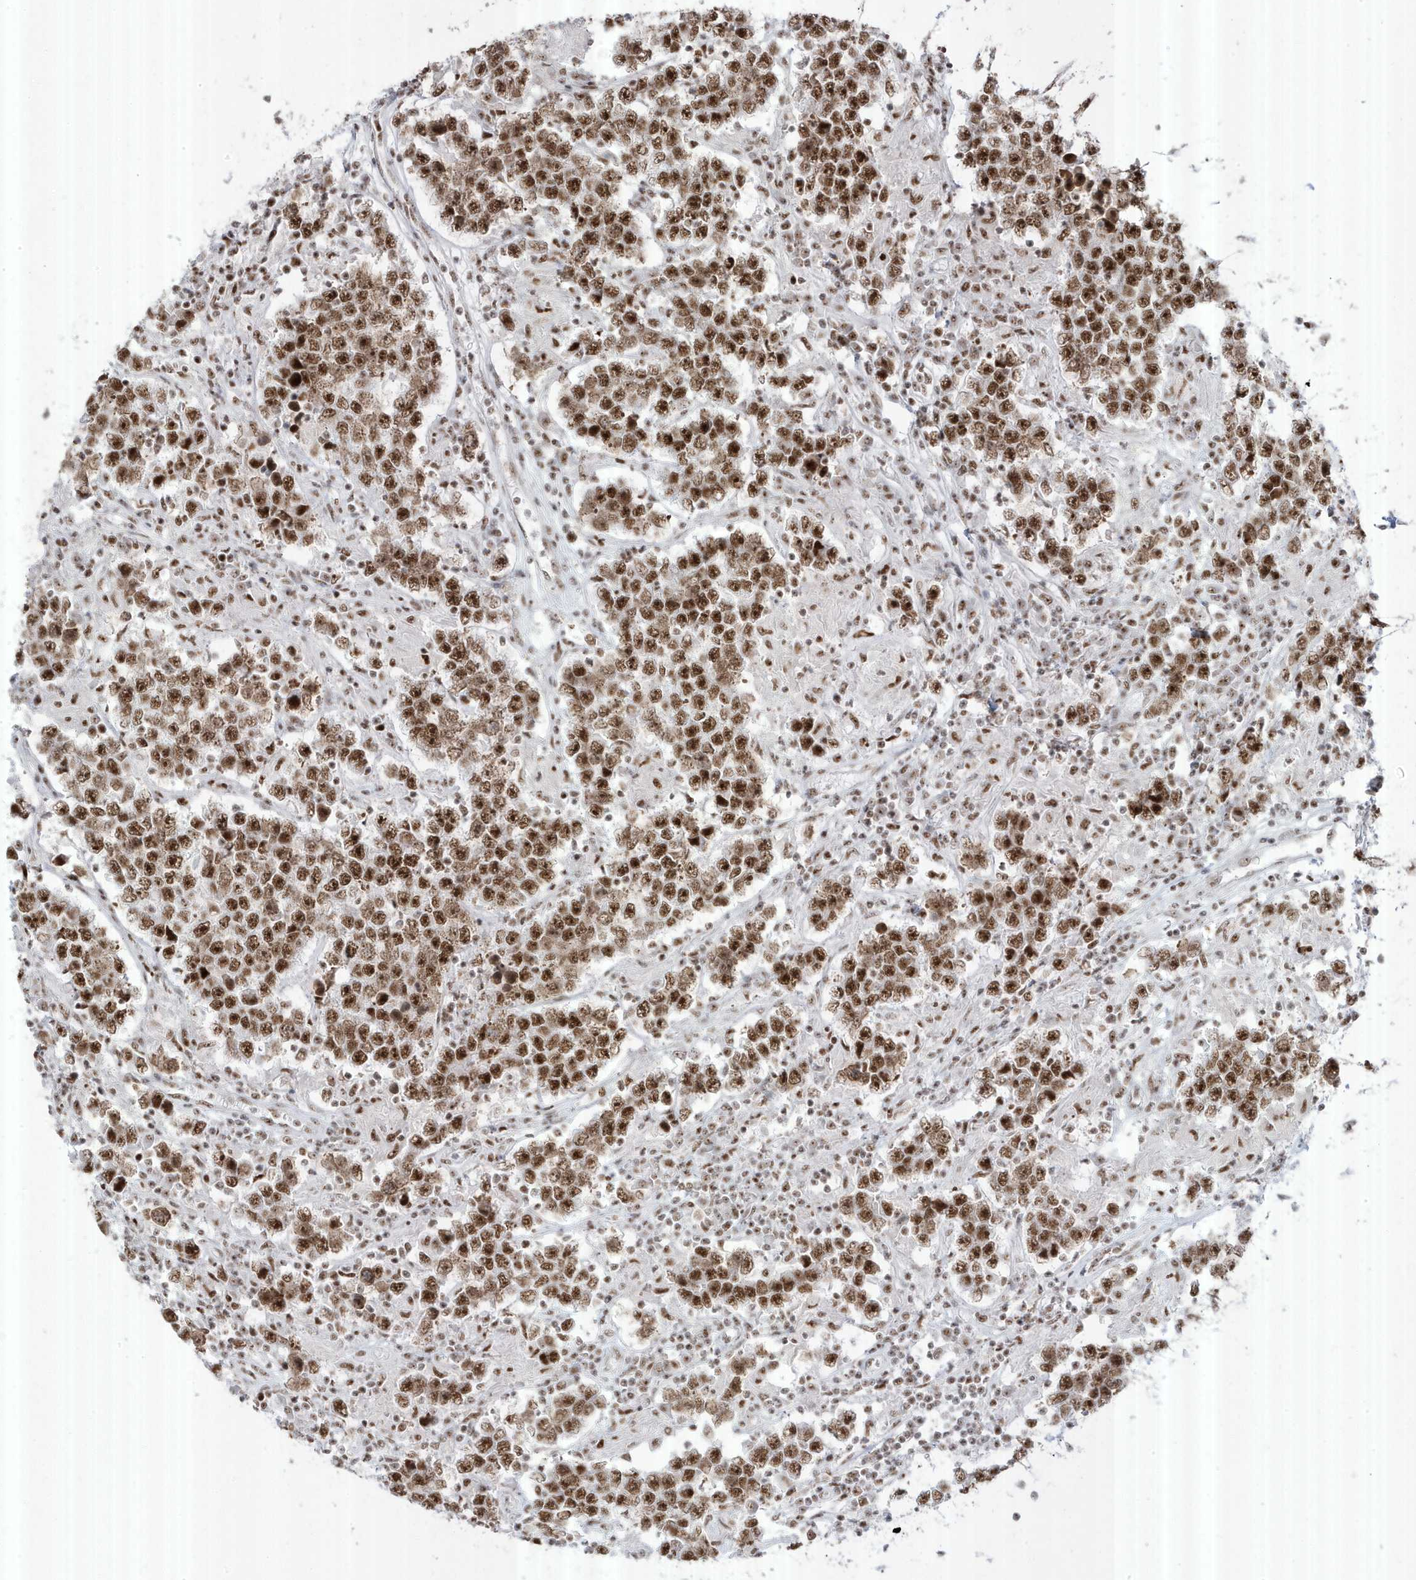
{"staining": {"intensity": "strong", "quantity": ">75%", "location": "nuclear"}, "tissue": "testis cancer", "cell_type": "Tumor cells", "image_type": "cancer", "snomed": [{"axis": "morphology", "description": "Normal tissue, NOS"}, {"axis": "morphology", "description": "Urothelial carcinoma, High grade"}, {"axis": "morphology", "description": "Seminoma, NOS"}, {"axis": "morphology", "description": "Carcinoma, Embryonal, NOS"}, {"axis": "topography", "description": "Urinary bladder"}, {"axis": "topography", "description": "Testis"}], "caption": "Immunohistochemistry (IHC) histopathology image of neoplastic tissue: human testis seminoma stained using immunohistochemistry displays high levels of strong protein expression localized specifically in the nuclear of tumor cells, appearing as a nuclear brown color.", "gene": "MTREX", "patient": {"sex": "male", "age": 41}}